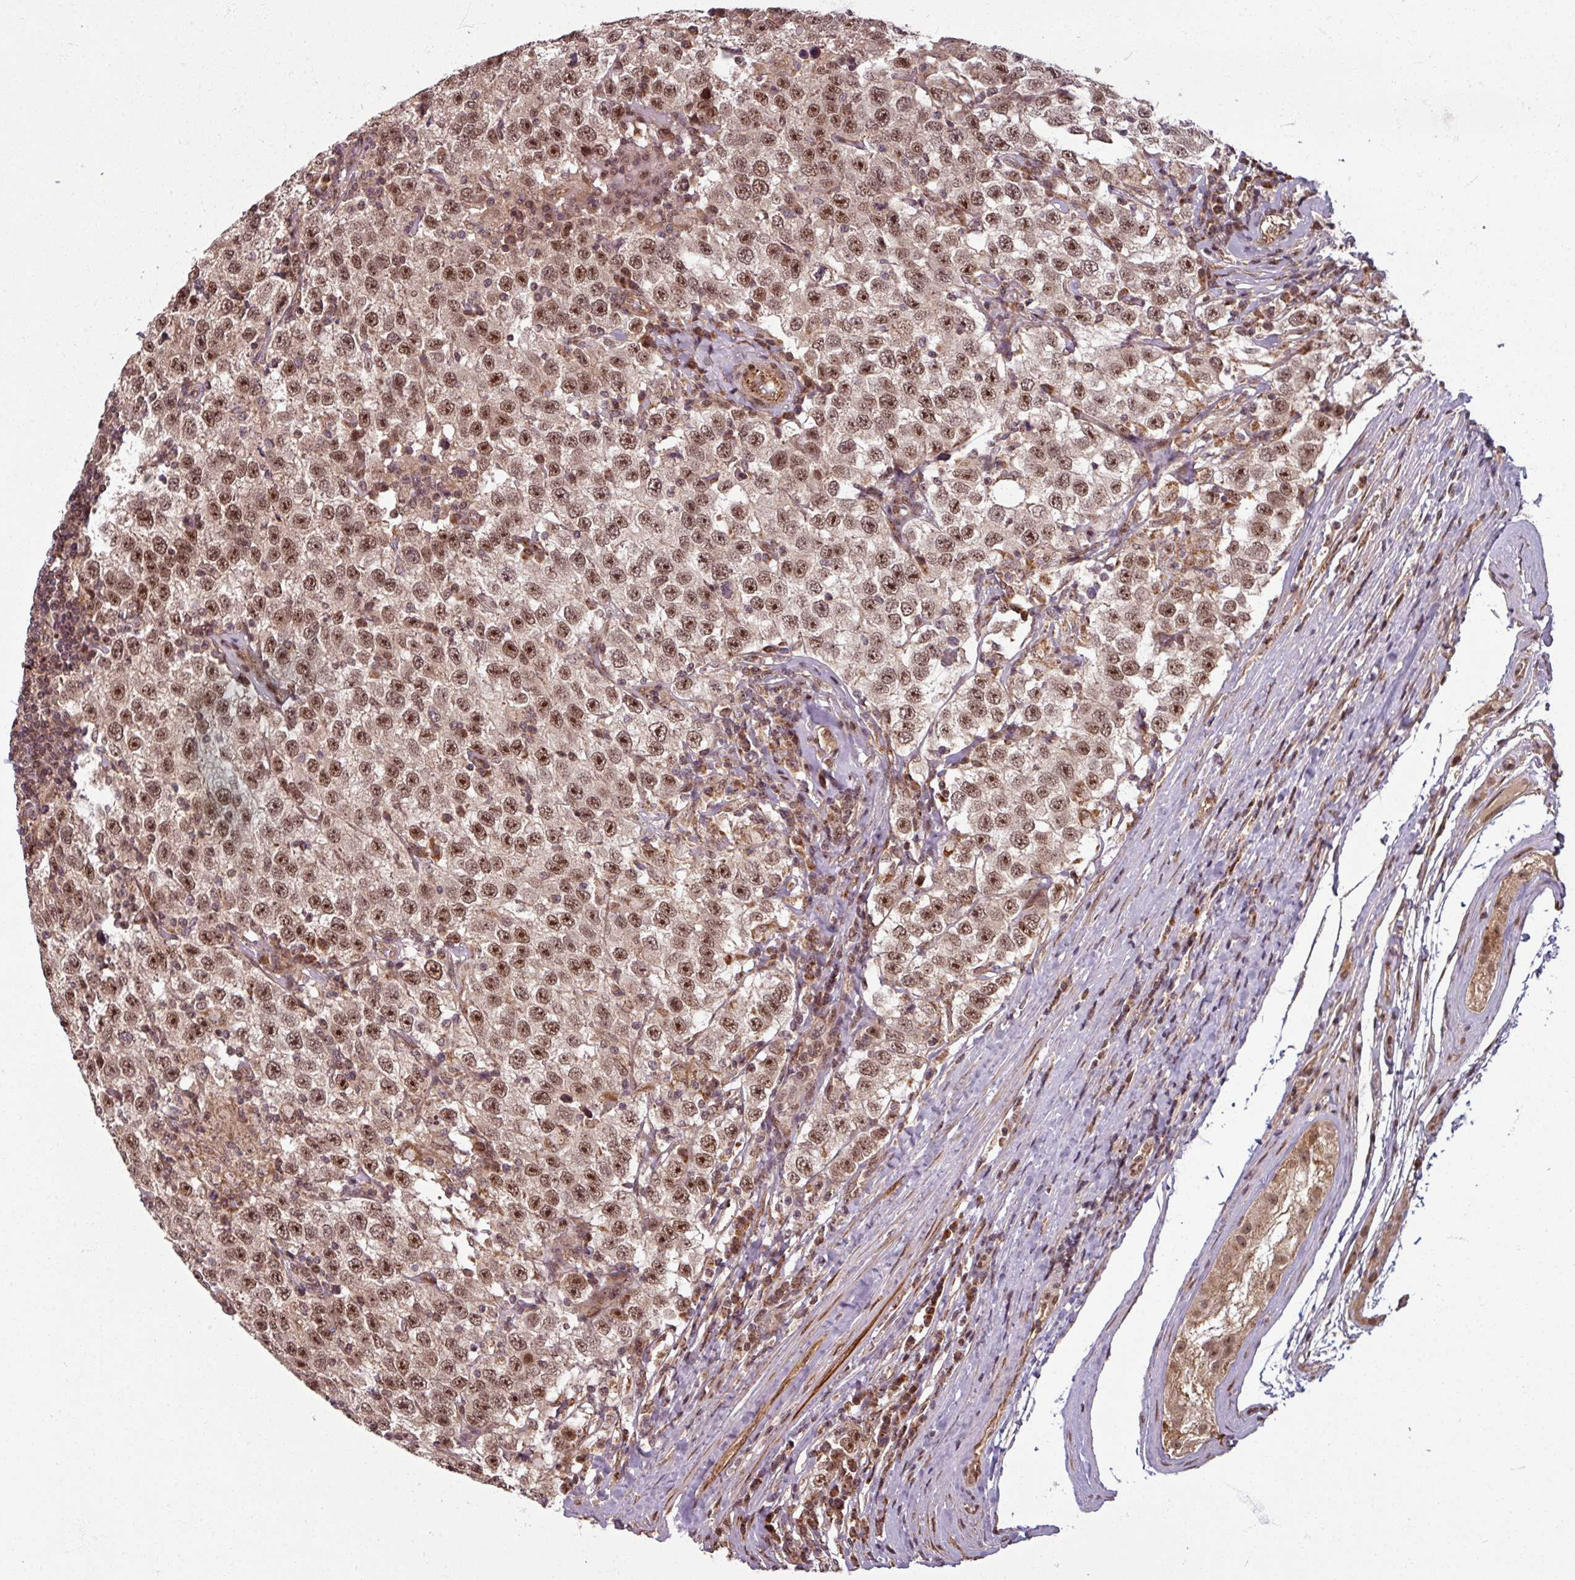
{"staining": {"intensity": "moderate", "quantity": ">75%", "location": "nuclear"}, "tissue": "testis cancer", "cell_type": "Tumor cells", "image_type": "cancer", "snomed": [{"axis": "morphology", "description": "Seminoma, NOS"}, {"axis": "topography", "description": "Testis"}], "caption": "High-magnification brightfield microscopy of testis cancer (seminoma) stained with DAB (3,3'-diaminobenzidine) (brown) and counterstained with hematoxylin (blue). tumor cells exhibit moderate nuclear positivity is appreciated in about>75% of cells.", "gene": "SWI5", "patient": {"sex": "male", "age": 41}}